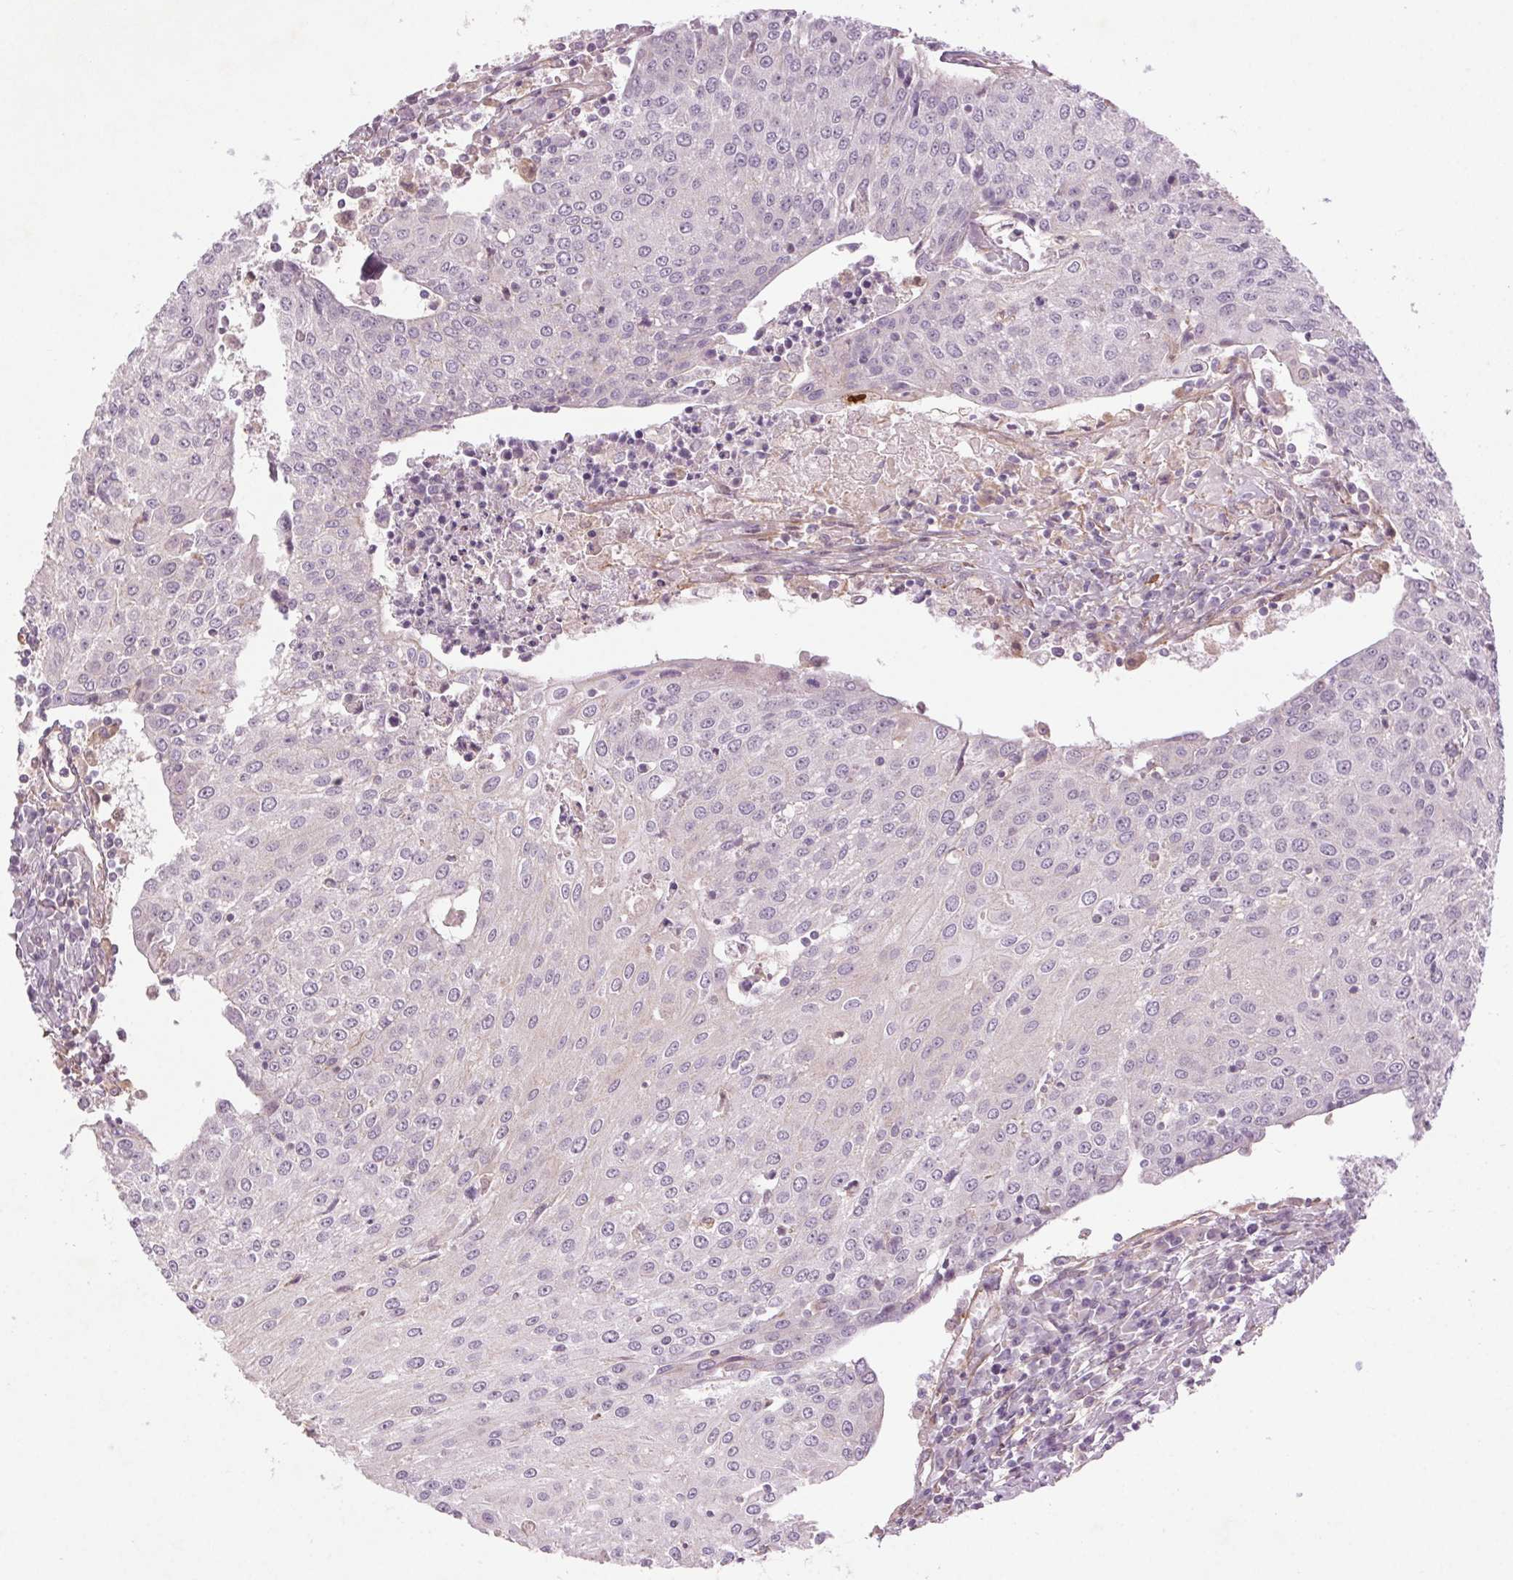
{"staining": {"intensity": "negative", "quantity": "none", "location": "none"}, "tissue": "urothelial cancer", "cell_type": "Tumor cells", "image_type": "cancer", "snomed": [{"axis": "morphology", "description": "Urothelial carcinoma, High grade"}, {"axis": "topography", "description": "Urinary bladder"}], "caption": "Photomicrograph shows no protein positivity in tumor cells of urothelial carcinoma (high-grade) tissue.", "gene": "CCSER1", "patient": {"sex": "female", "age": 85}}